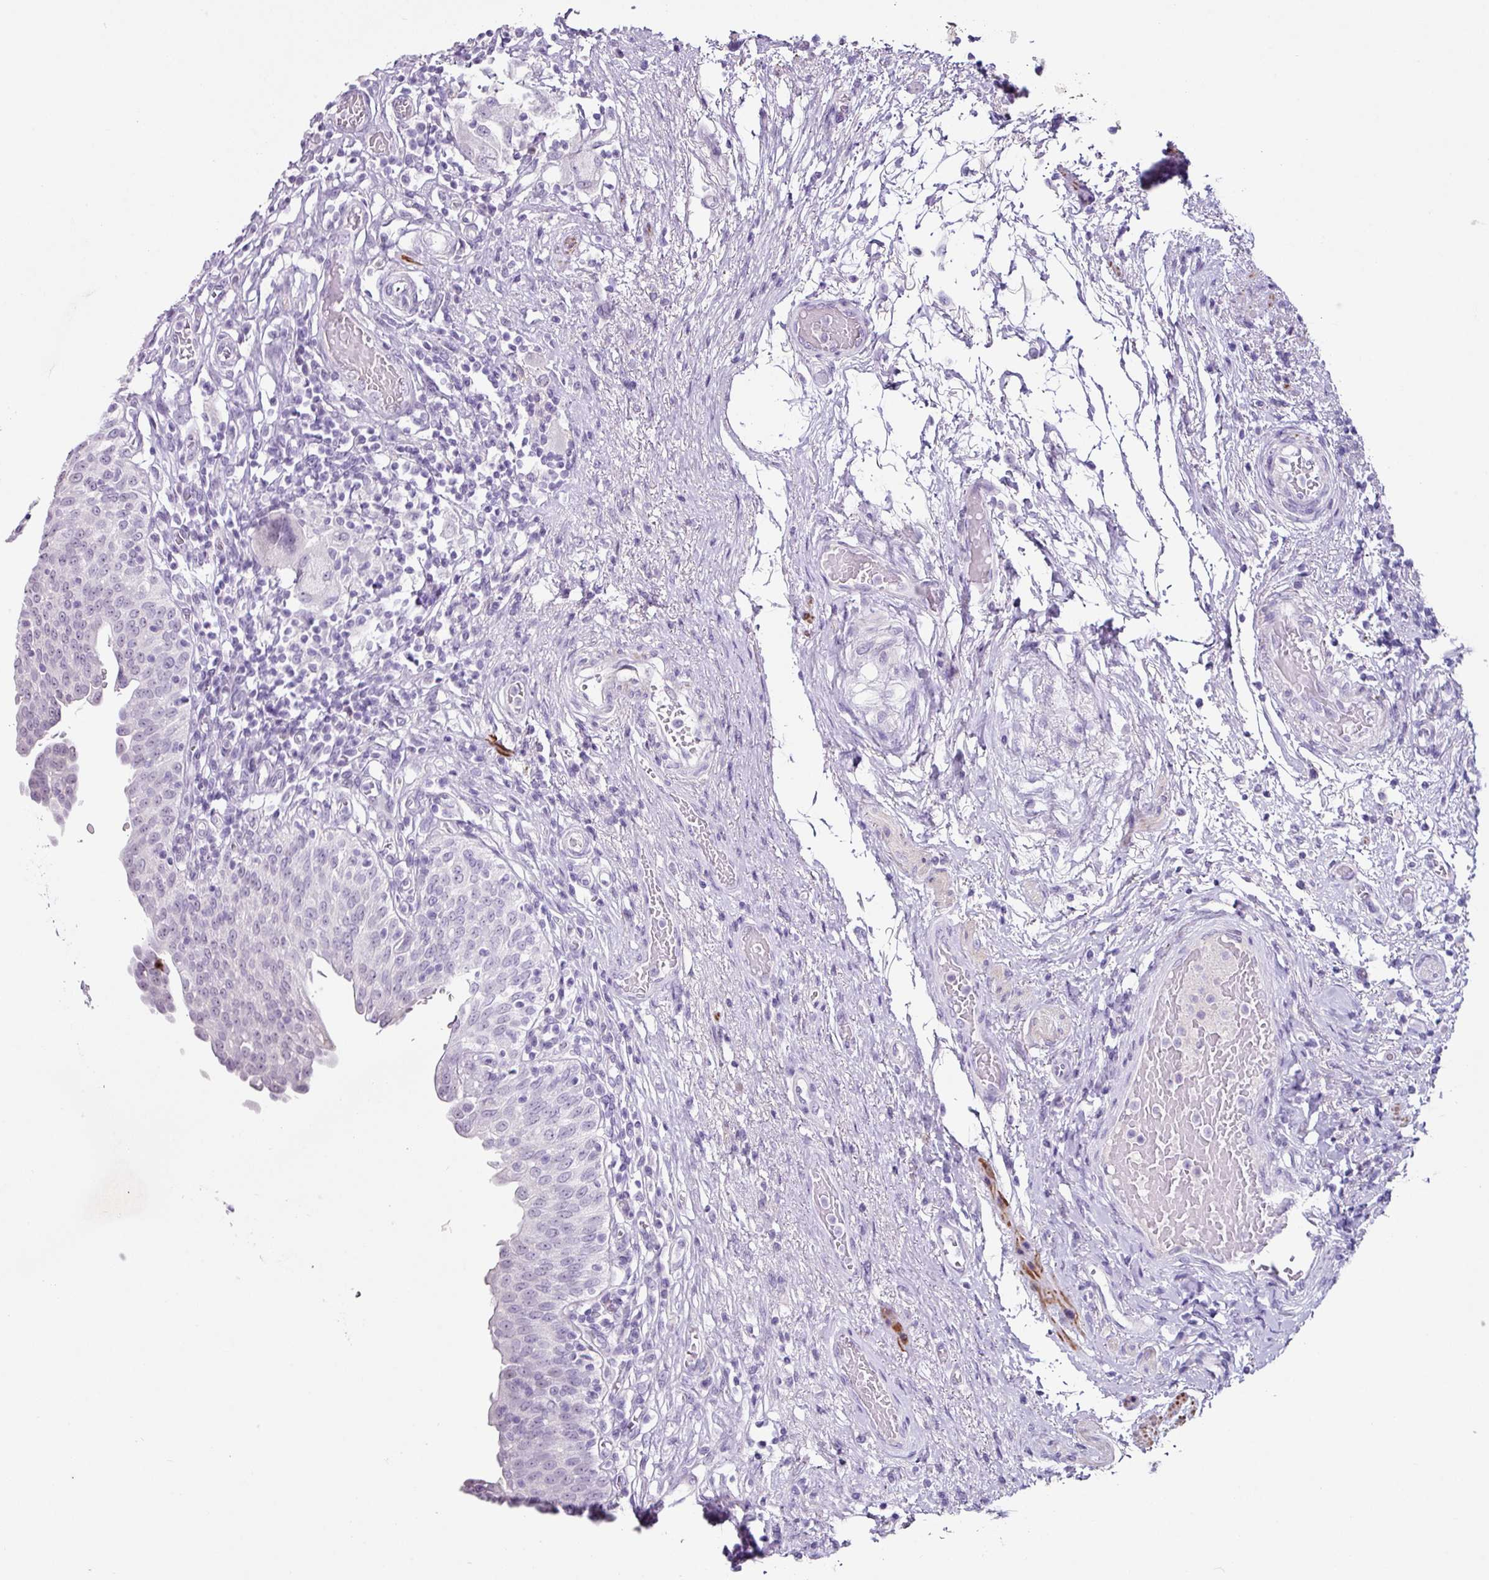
{"staining": {"intensity": "negative", "quantity": "none", "location": "none"}, "tissue": "urinary bladder", "cell_type": "Urothelial cells", "image_type": "normal", "snomed": [{"axis": "morphology", "description": "Normal tissue, NOS"}, {"axis": "topography", "description": "Urinary bladder"}], "caption": "This is a micrograph of IHC staining of benign urinary bladder, which shows no staining in urothelial cells.", "gene": "TRA2A", "patient": {"sex": "male", "age": 71}}